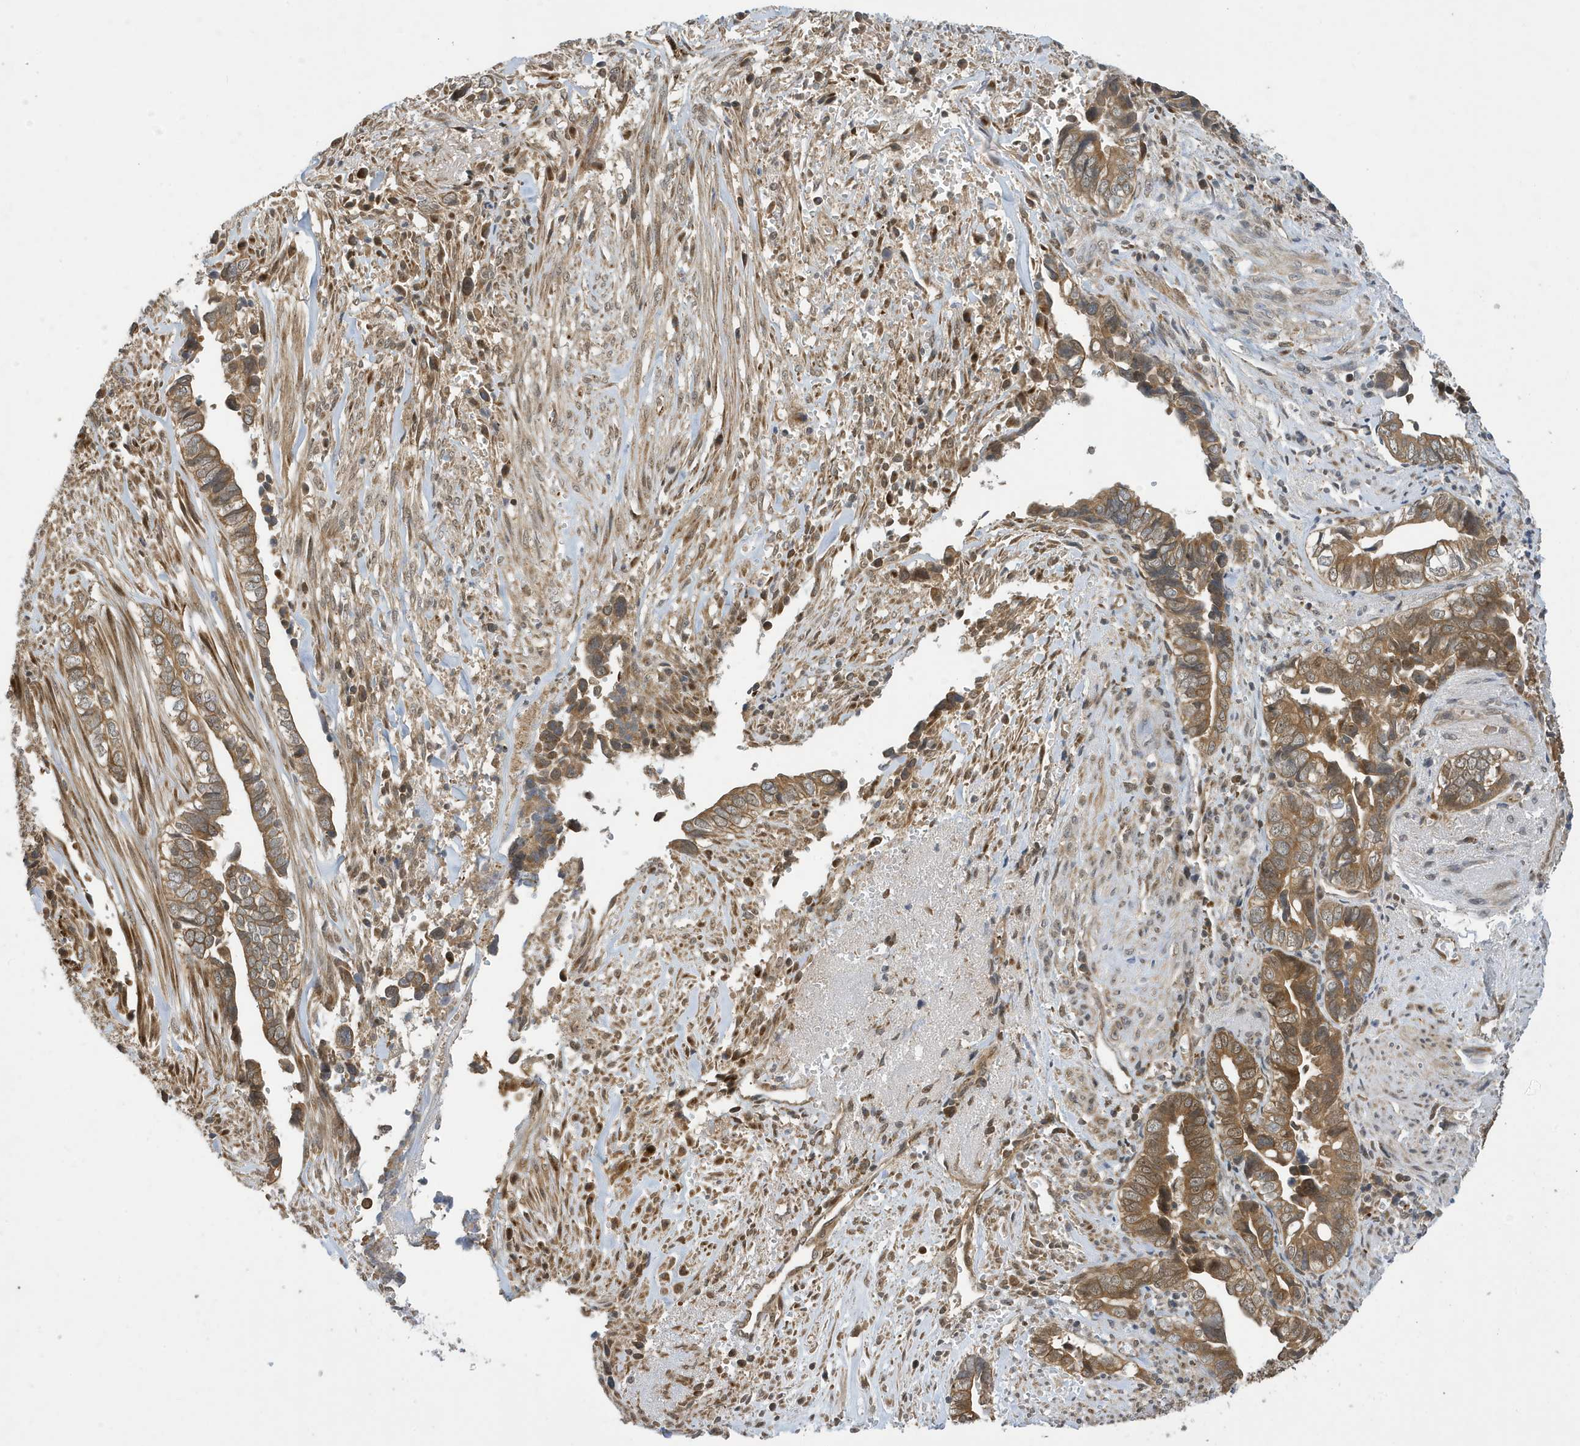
{"staining": {"intensity": "moderate", "quantity": ">75%", "location": "cytoplasmic/membranous"}, "tissue": "liver cancer", "cell_type": "Tumor cells", "image_type": "cancer", "snomed": [{"axis": "morphology", "description": "Cholangiocarcinoma"}, {"axis": "topography", "description": "Liver"}], "caption": "The photomicrograph demonstrates staining of liver cancer (cholangiocarcinoma), revealing moderate cytoplasmic/membranous protein staining (brown color) within tumor cells. Ihc stains the protein in brown and the nuclei are stained blue.", "gene": "NCOA7", "patient": {"sex": "female", "age": 79}}